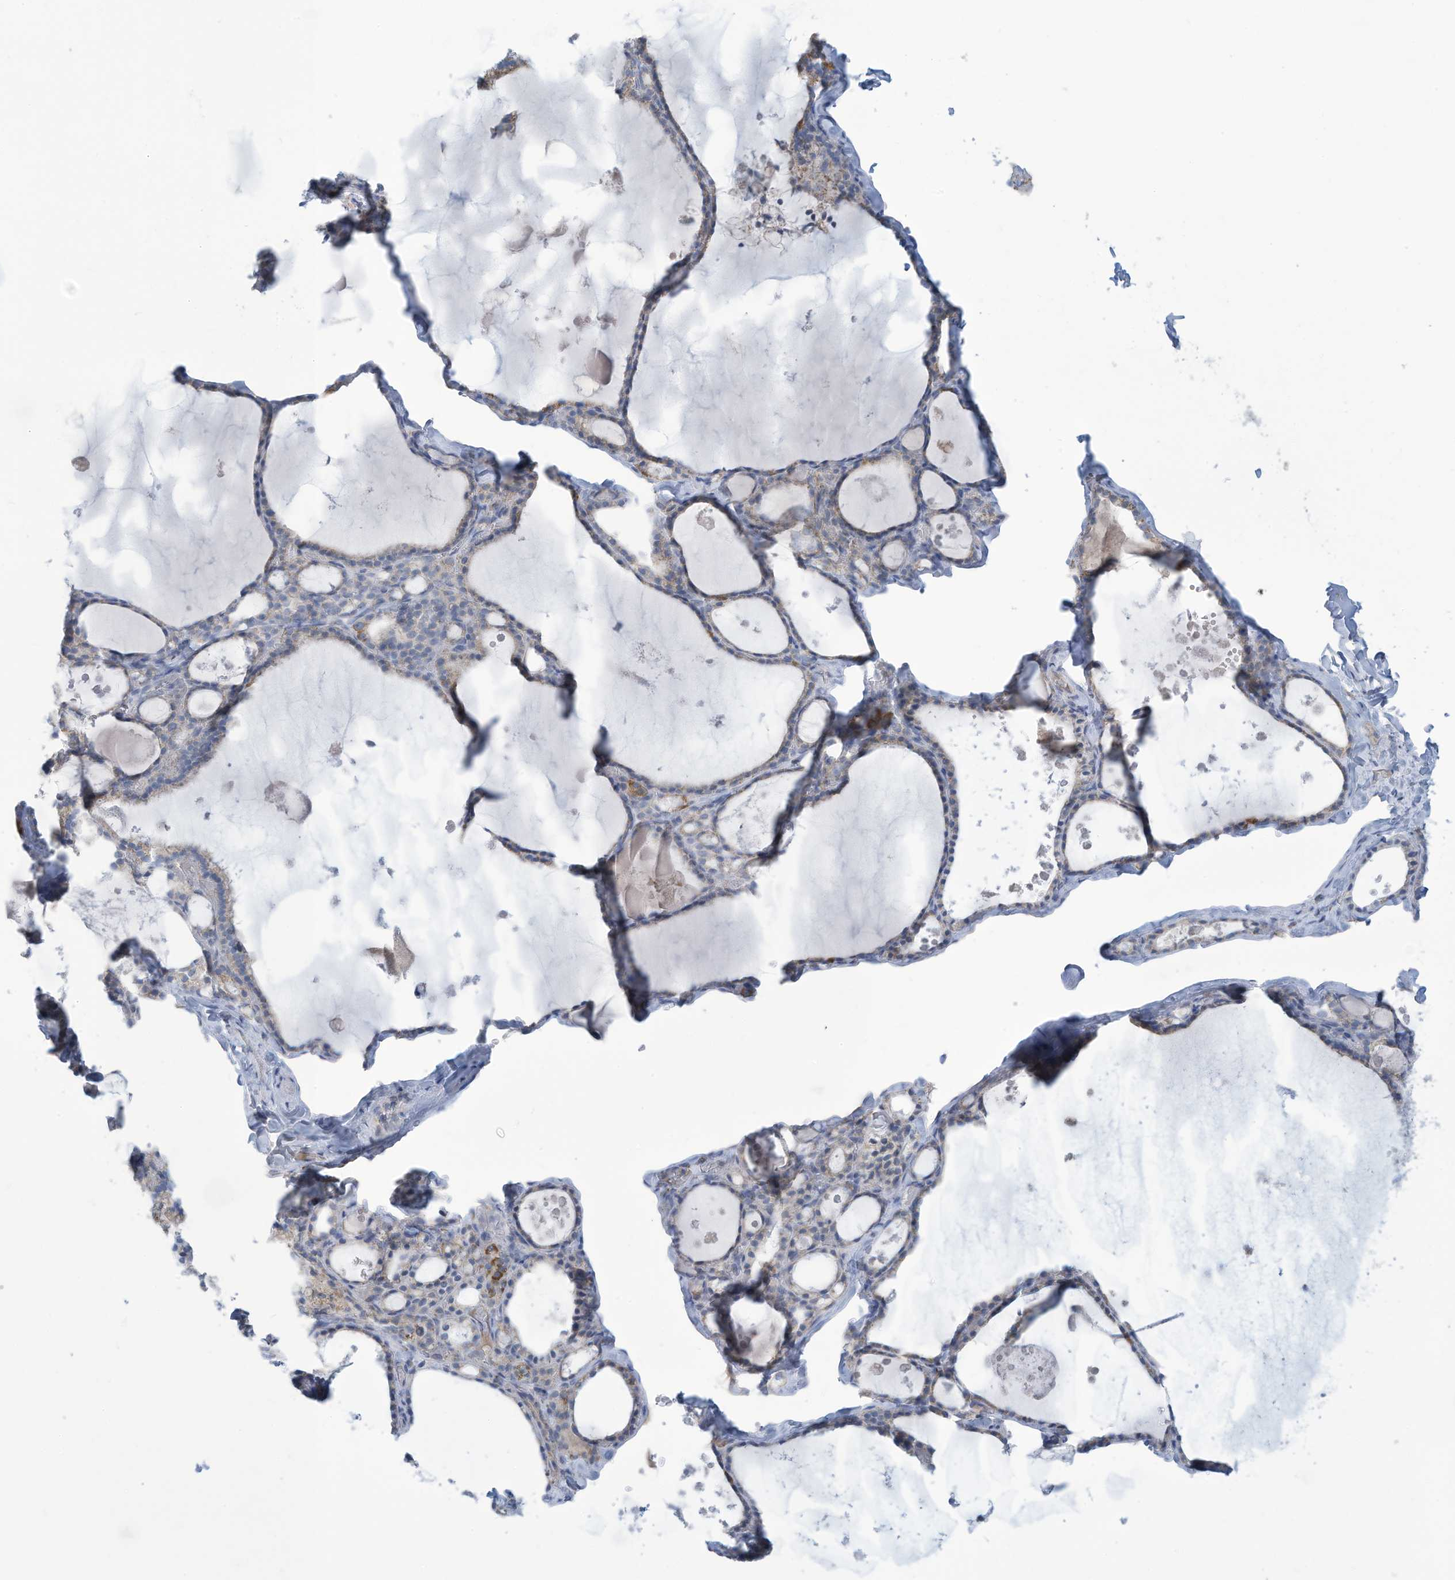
{"staining": {"intensity": "moderate", "quantity": "<25%", "location": "cytoplasmic/membranous"}, "tissue": "thyroid gland", "cell_type": "Glandular cells", "image_type": "normal", "snomed": [{"axis": "morphology", "description": "Normal tissue, NOS"}, {"axis": "topography", "description": "Thyroid gland"}], "caption": "Immunohistochemical staining of benign human thyroid gland reveals <25% levels of moderate cytoplasmic/membranous protein staining in about <25% of glandular cells. (DAB = brown stain, brightfield microscopy at high magnification).", "gene": "NLN", "patient": {"sex": "male", "age": 56}}